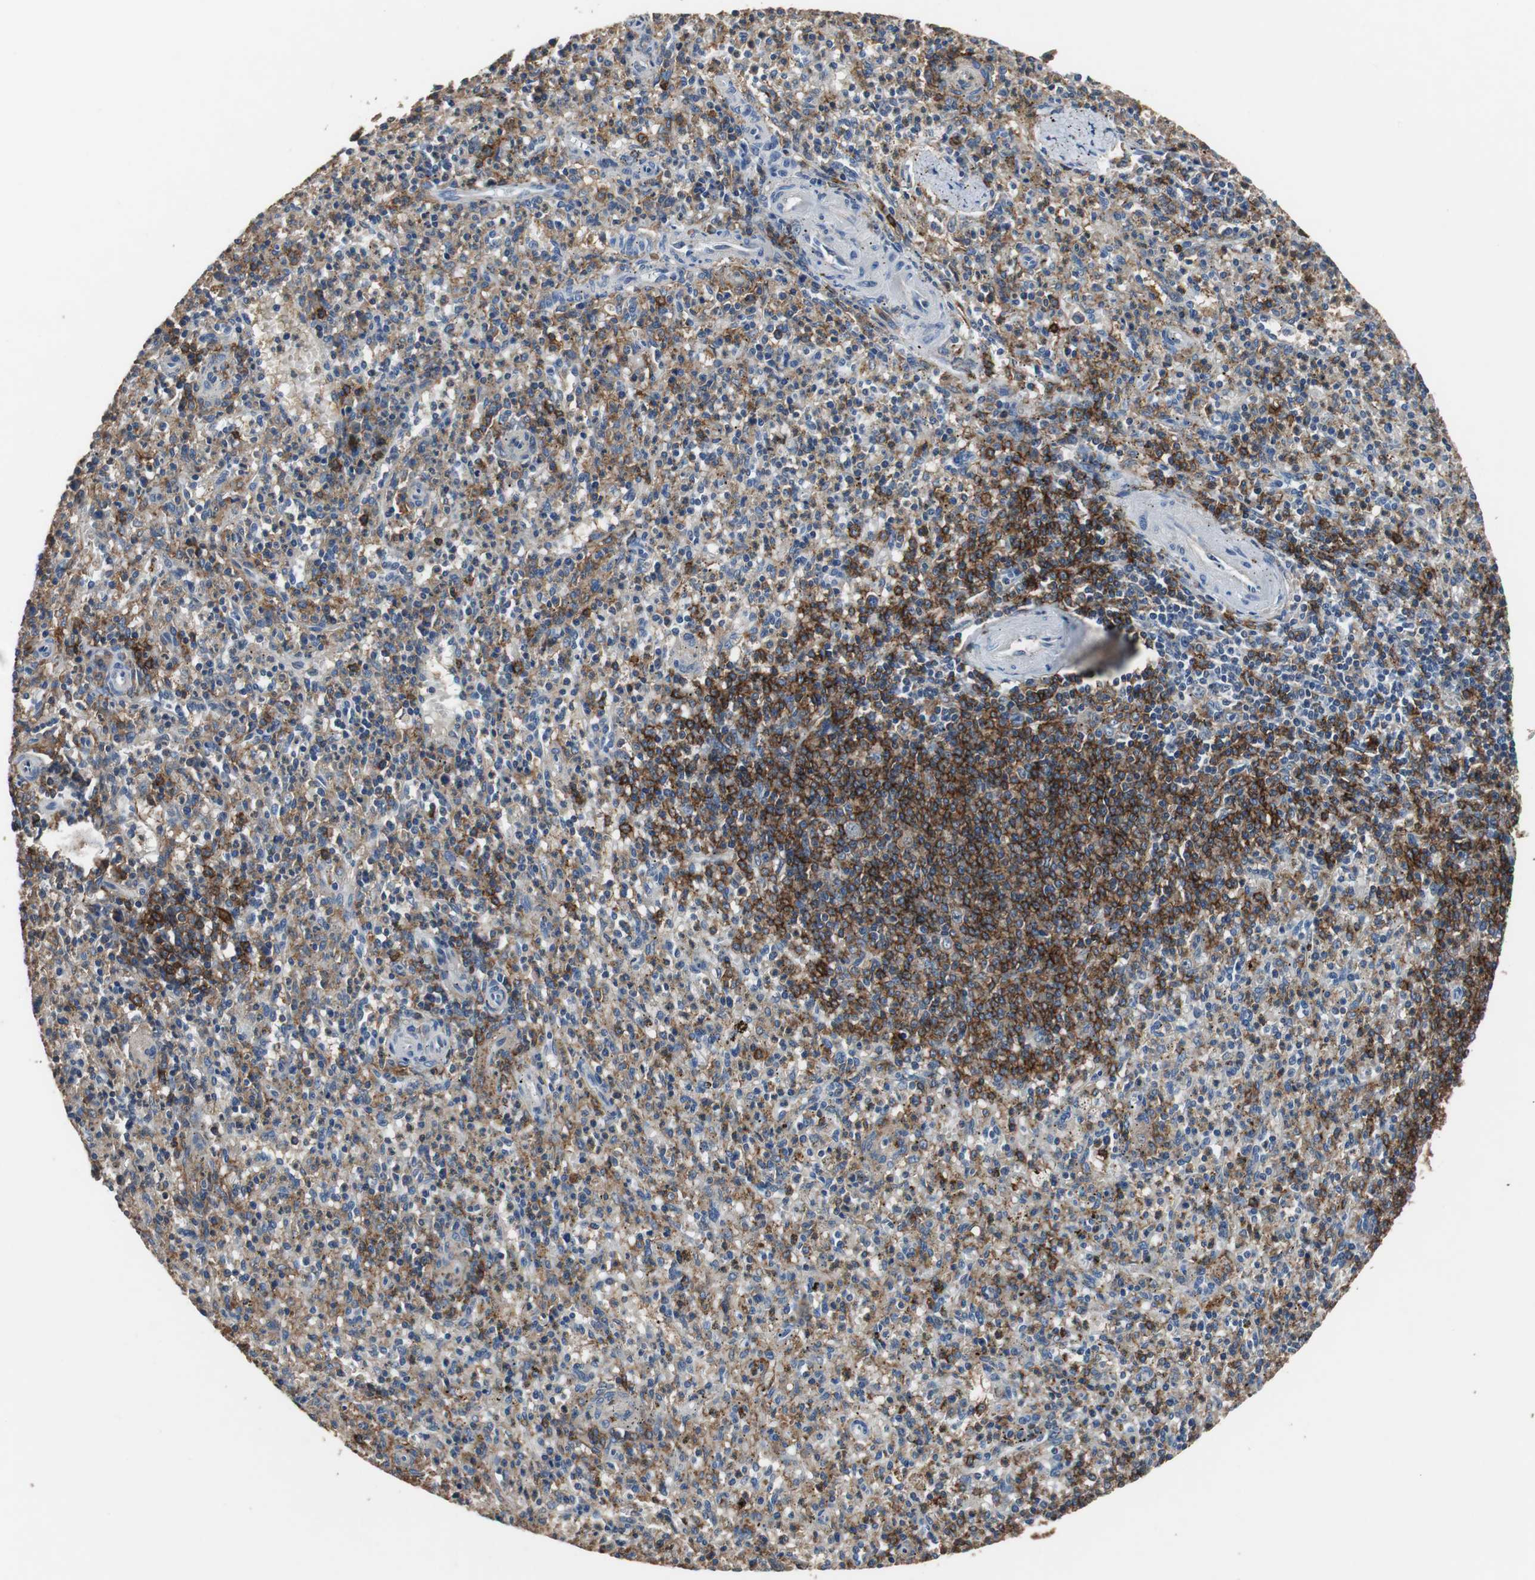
{"staining": {"intensity": "moderate", "quantity": "<25%", "location": "cytoplasmic/membranous"}, "tissue": "spleen", "cell_type": "Cells in red pulp", "image_type": "normal", "snomed": [{"axis": "morphology", "description": "Normal tissue, NOS"}, {"axis": "topography", "description": "Spleen"}], "caption": "This image demonstrates unremarkable spleen stained with immunohistochemistry (IHC) to label a protein in brown. The cytoplasmic/membranous of cells in red pulp show moderate positivity for the protein. Nuclei are counter-stained blue.", "gene": "SCIMP", "patient": {"sex": "male", "age": 72}}